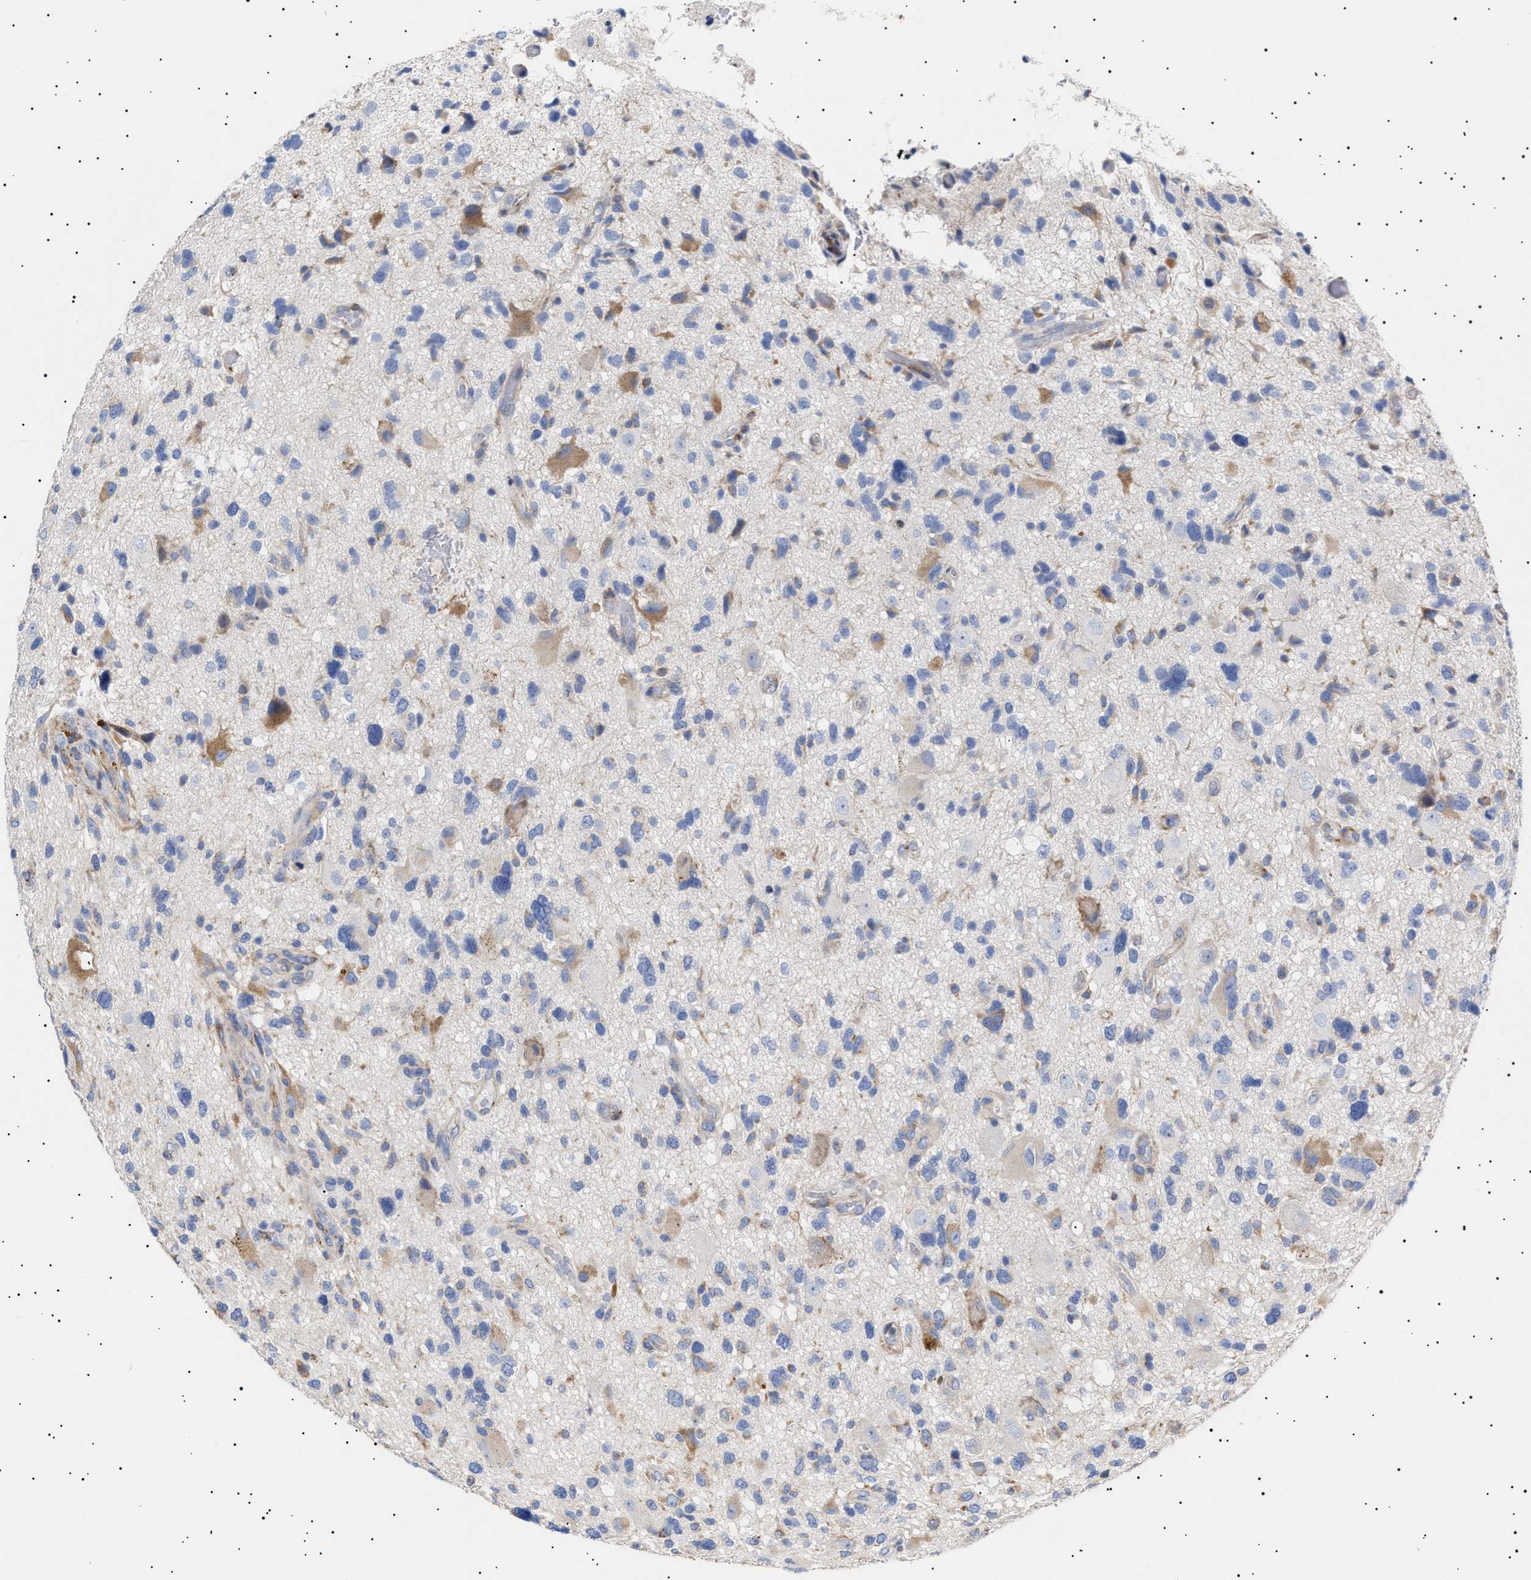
{"staining": {"intensity": "moderate", "quantity": "<25%", "location": "cytoplasmic/membranous"}, "tissue": "glioma", "cell_type": "Tumor cells", "image_type": "cancer", "snomed": [{"axis": "morphology", "description": "Glioma, malignant, High grade"}, {"axis": "topography", "description": "Brain"}], "caption": "Protein positivity by IHC demonstrates moderate cytoplasmic/membranous expression in about <25% of tumor cells in malignant high-grade glioma. Using DAB (brown) and hematoxylin (blue) stains, captured at high magnification using brightfield microscopy.", "gene": "ERCC6L2", "patient": {"sex": "male", "age": 33}}